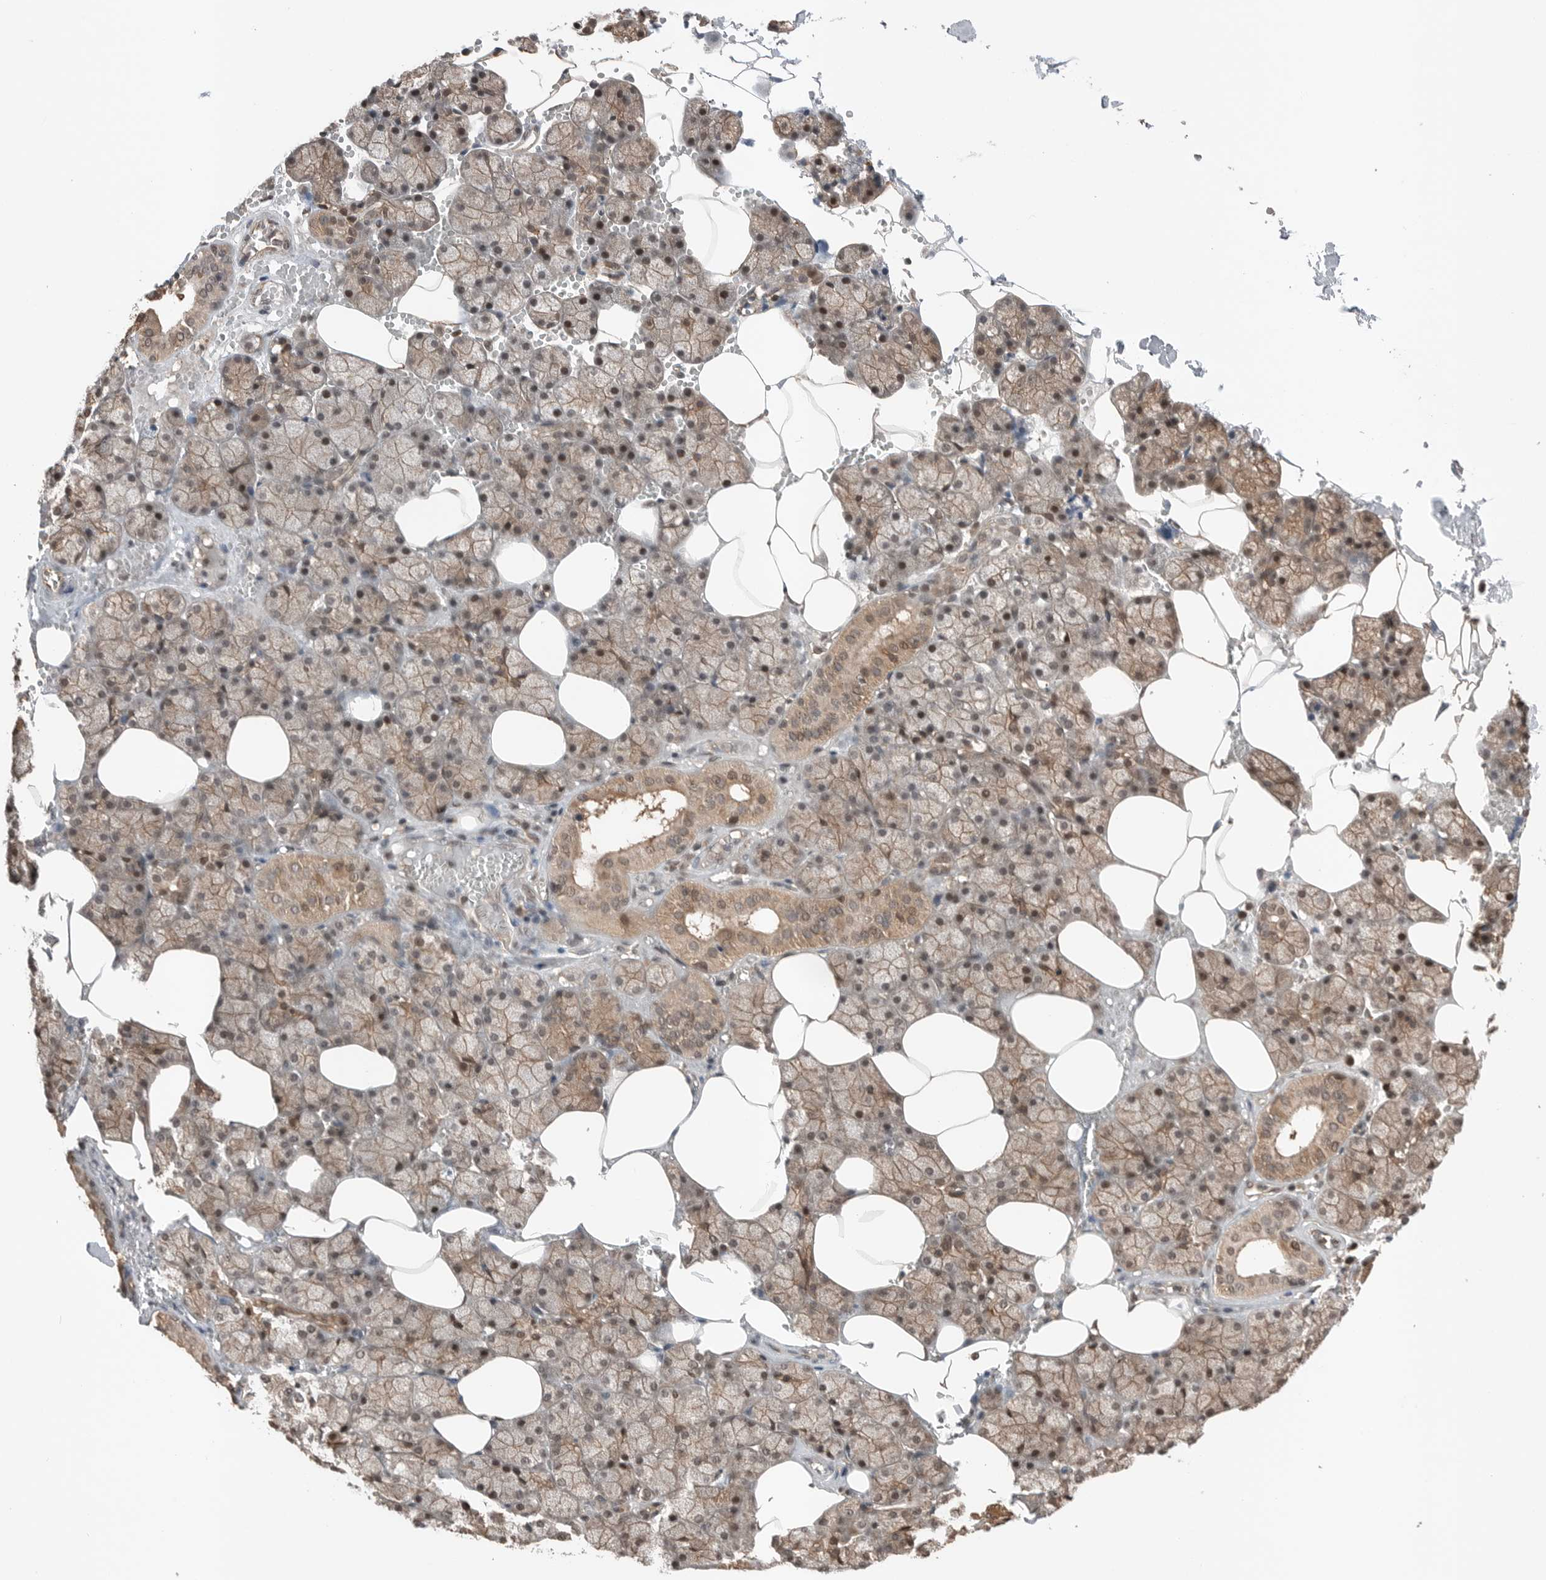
{"staining": {"intensity": "moderate", "quantity": "25%-75%", "location": "cytoplasmic/membranous,nuclear"}, "tissue": "salivary gland", "cell_type": "Glandular cells", "image_type": "normal", "snomed": [{"axis": "morphology", "description": "Normal tissue, NOS"}, {"axis": "topography", "description": "Salivary gland"}], "caption": "Salivary gland stained with IHC reveals moderate cytoplasmic/membranous,nuclear staining in about 25%-75% of glandular cells.", "gene": "PEAK1", "patient": {"sex": "male", "age": 62}}